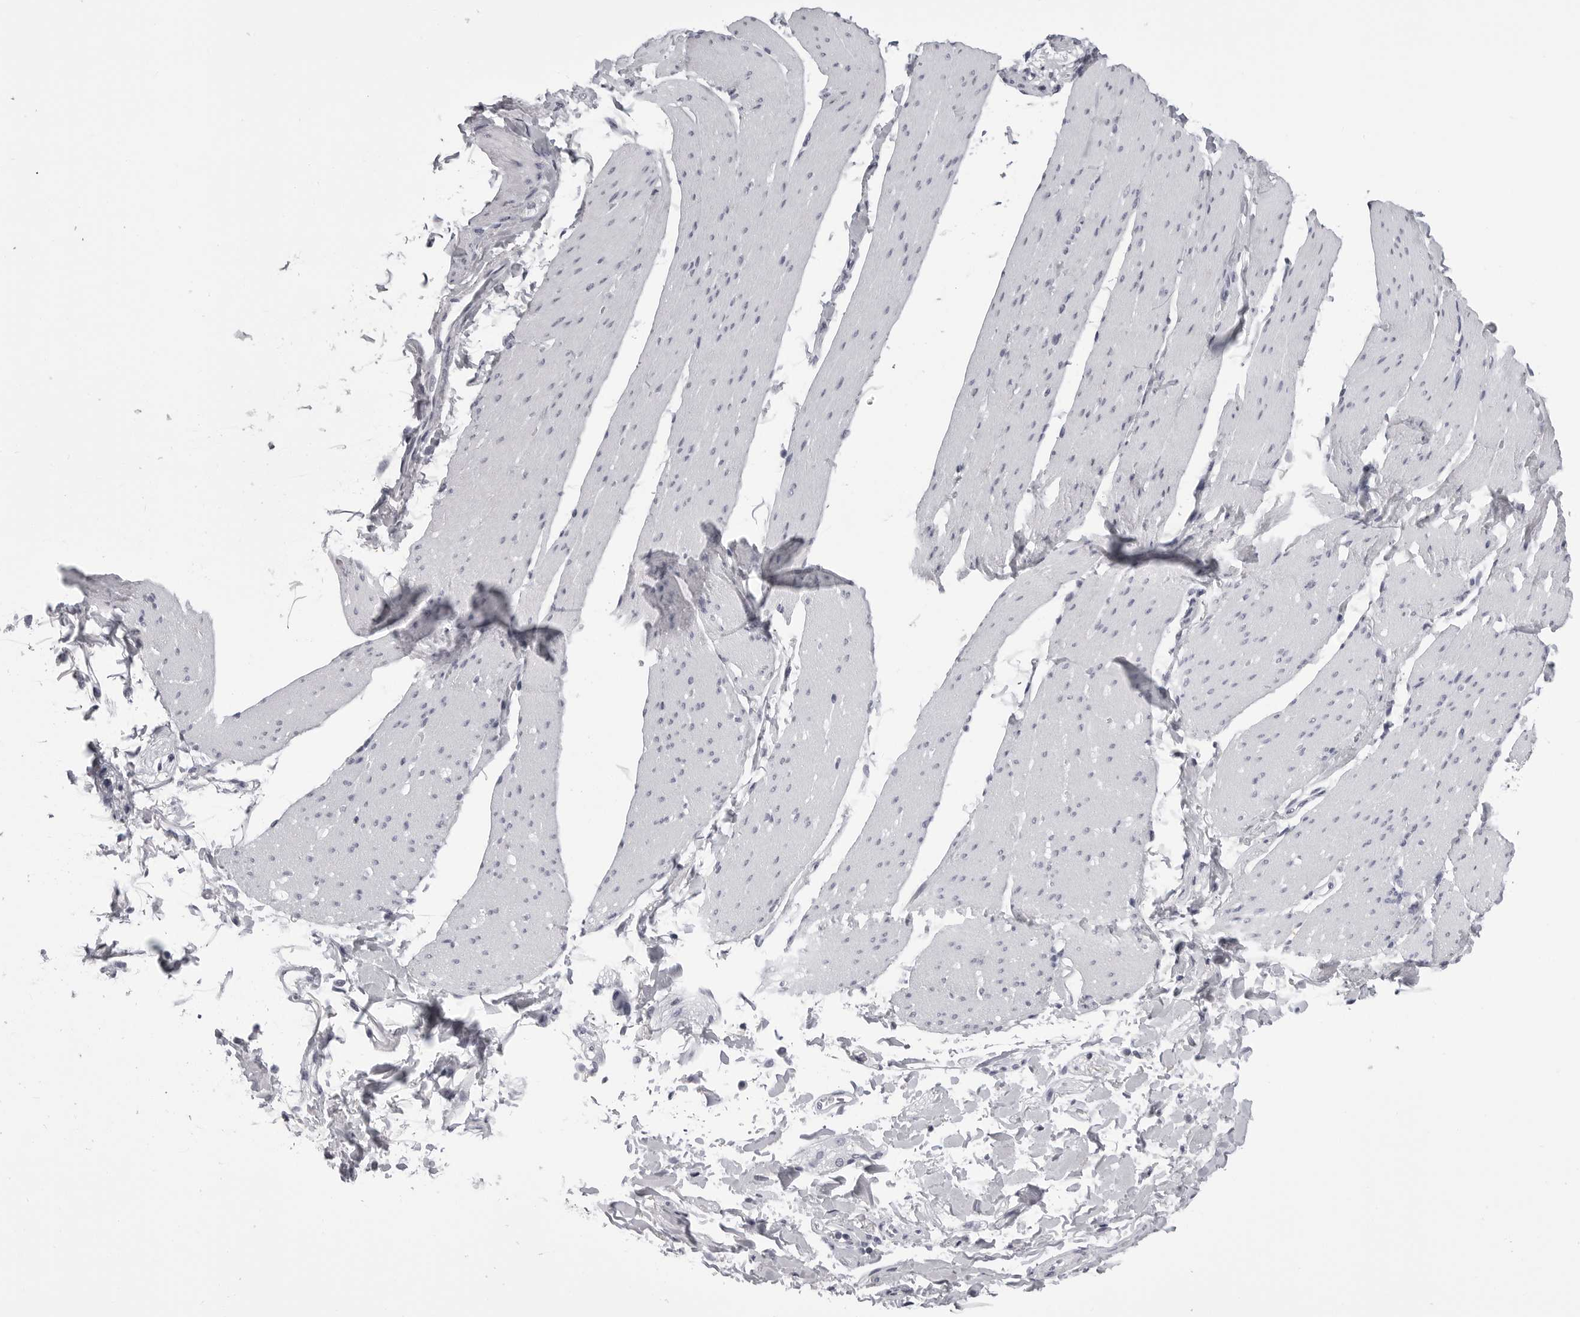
{"staining": {"intensity": "negative", "quantity": "none", "location": "none"}, "tissue": "smooth muscle", "cell_type": "Smooth muscle cells", "image_type": "normal", "snomed": [{"axis": "morphology", "description": "Normal tissue, NOS"}, {"axis": "topography", "description": "Smooth muscle"}, {"axis": "topography", "description": "Small intestine"}], "caption": "Immunohistochemical staining of unremarkable human smooth muscle demonstrates no significant staining in smooth muscle cells. (DAB IHC with hematoxylin counter stain).", "gene": "BPIFA1", "patient": {"sex": "female", "age": 84}}